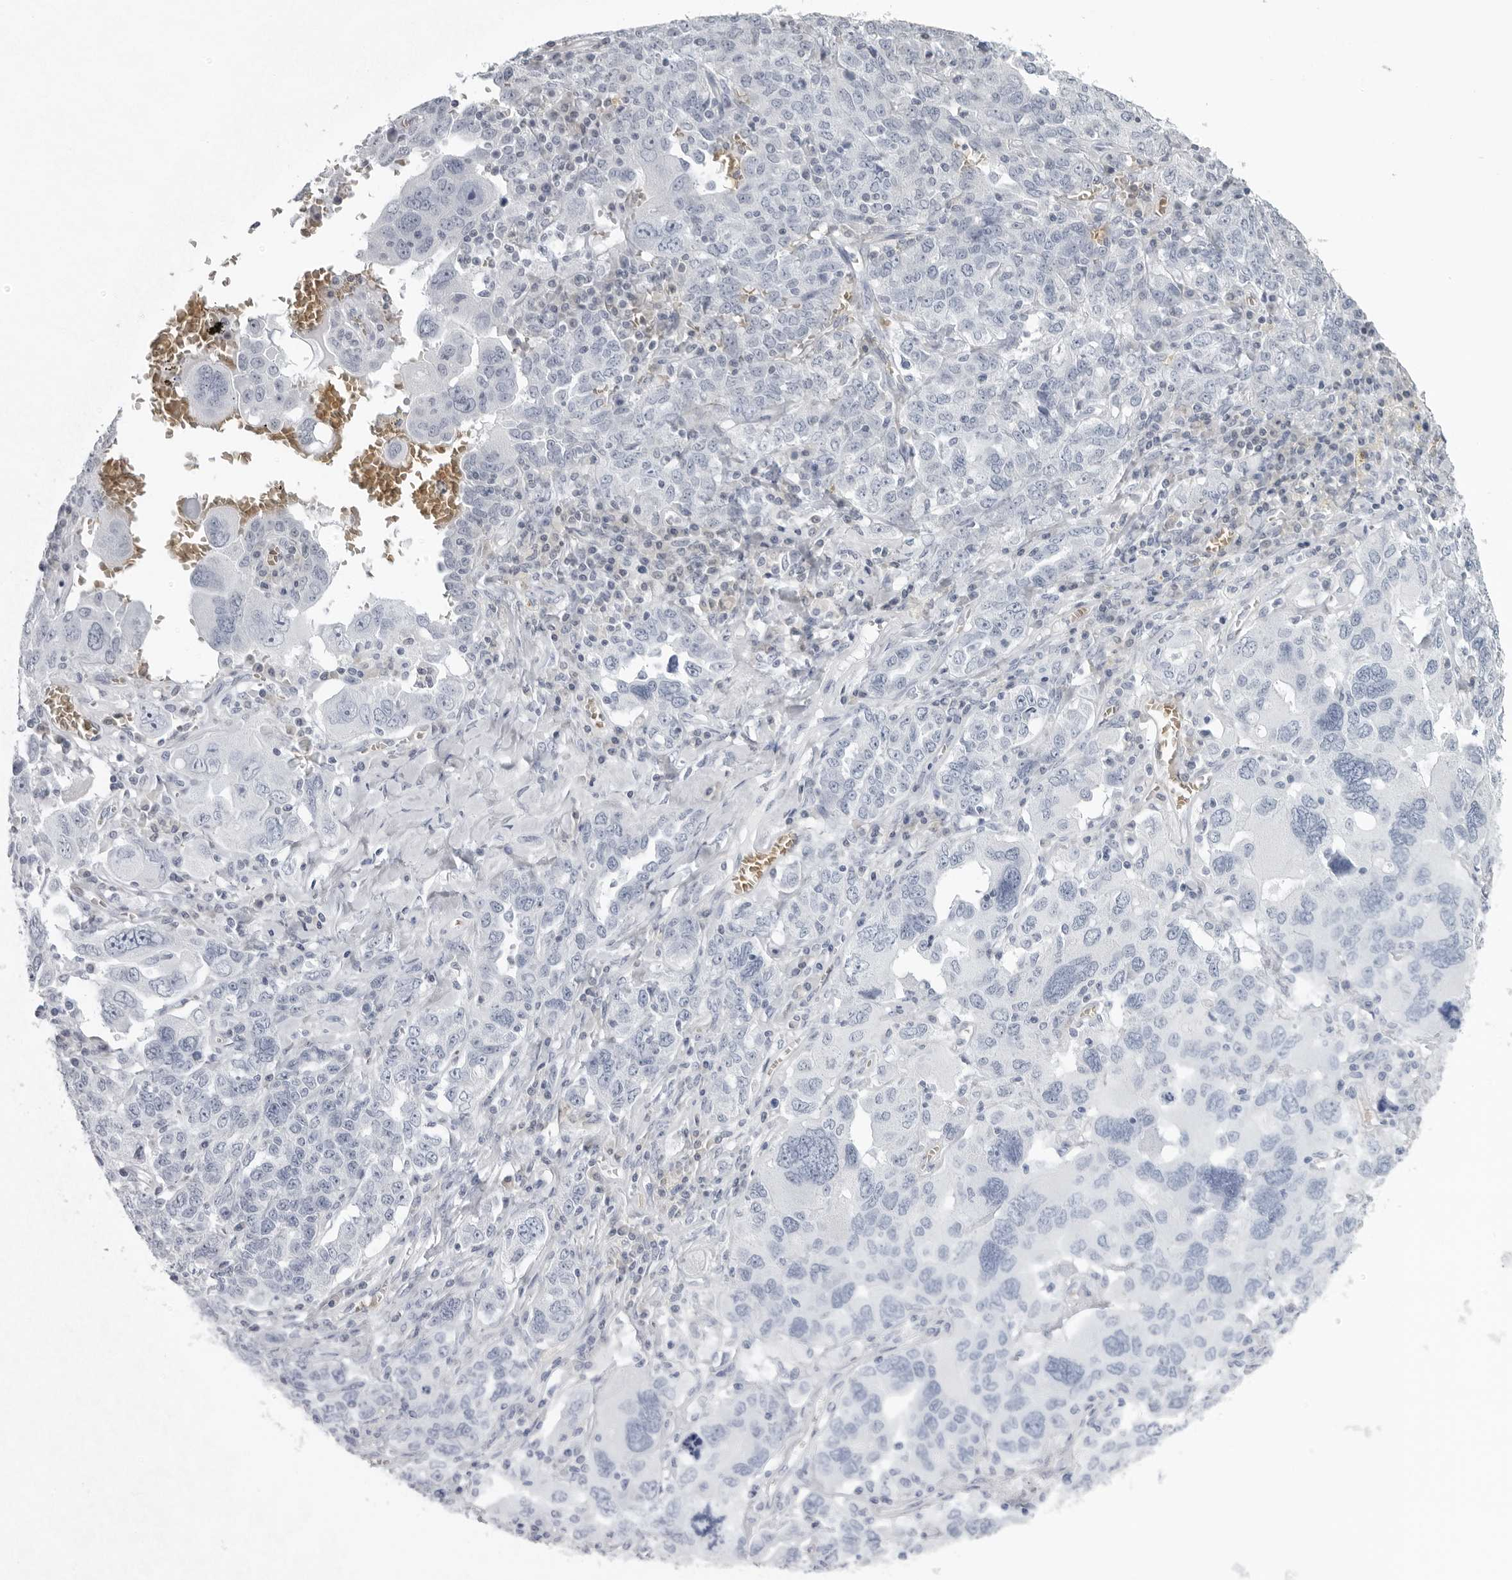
{"staining": {"intensity": "negative", "quantity": "none", "location": "none"}, "tissue": "ovarian cancer", "cell_type": "Tumor cells", "image_type": "cancer", "snomed": [{"axis": "morphology", "description": "Carcinoma, endometroid"}, {"axis": "topography", "description": "Ovary"}], "caption": "The image exhibits no staining of tumor cells in ovarian cancer (endometroid carcinoma).", "gene": "EPB41", "patient": {"sex": "female", "age": 62}}